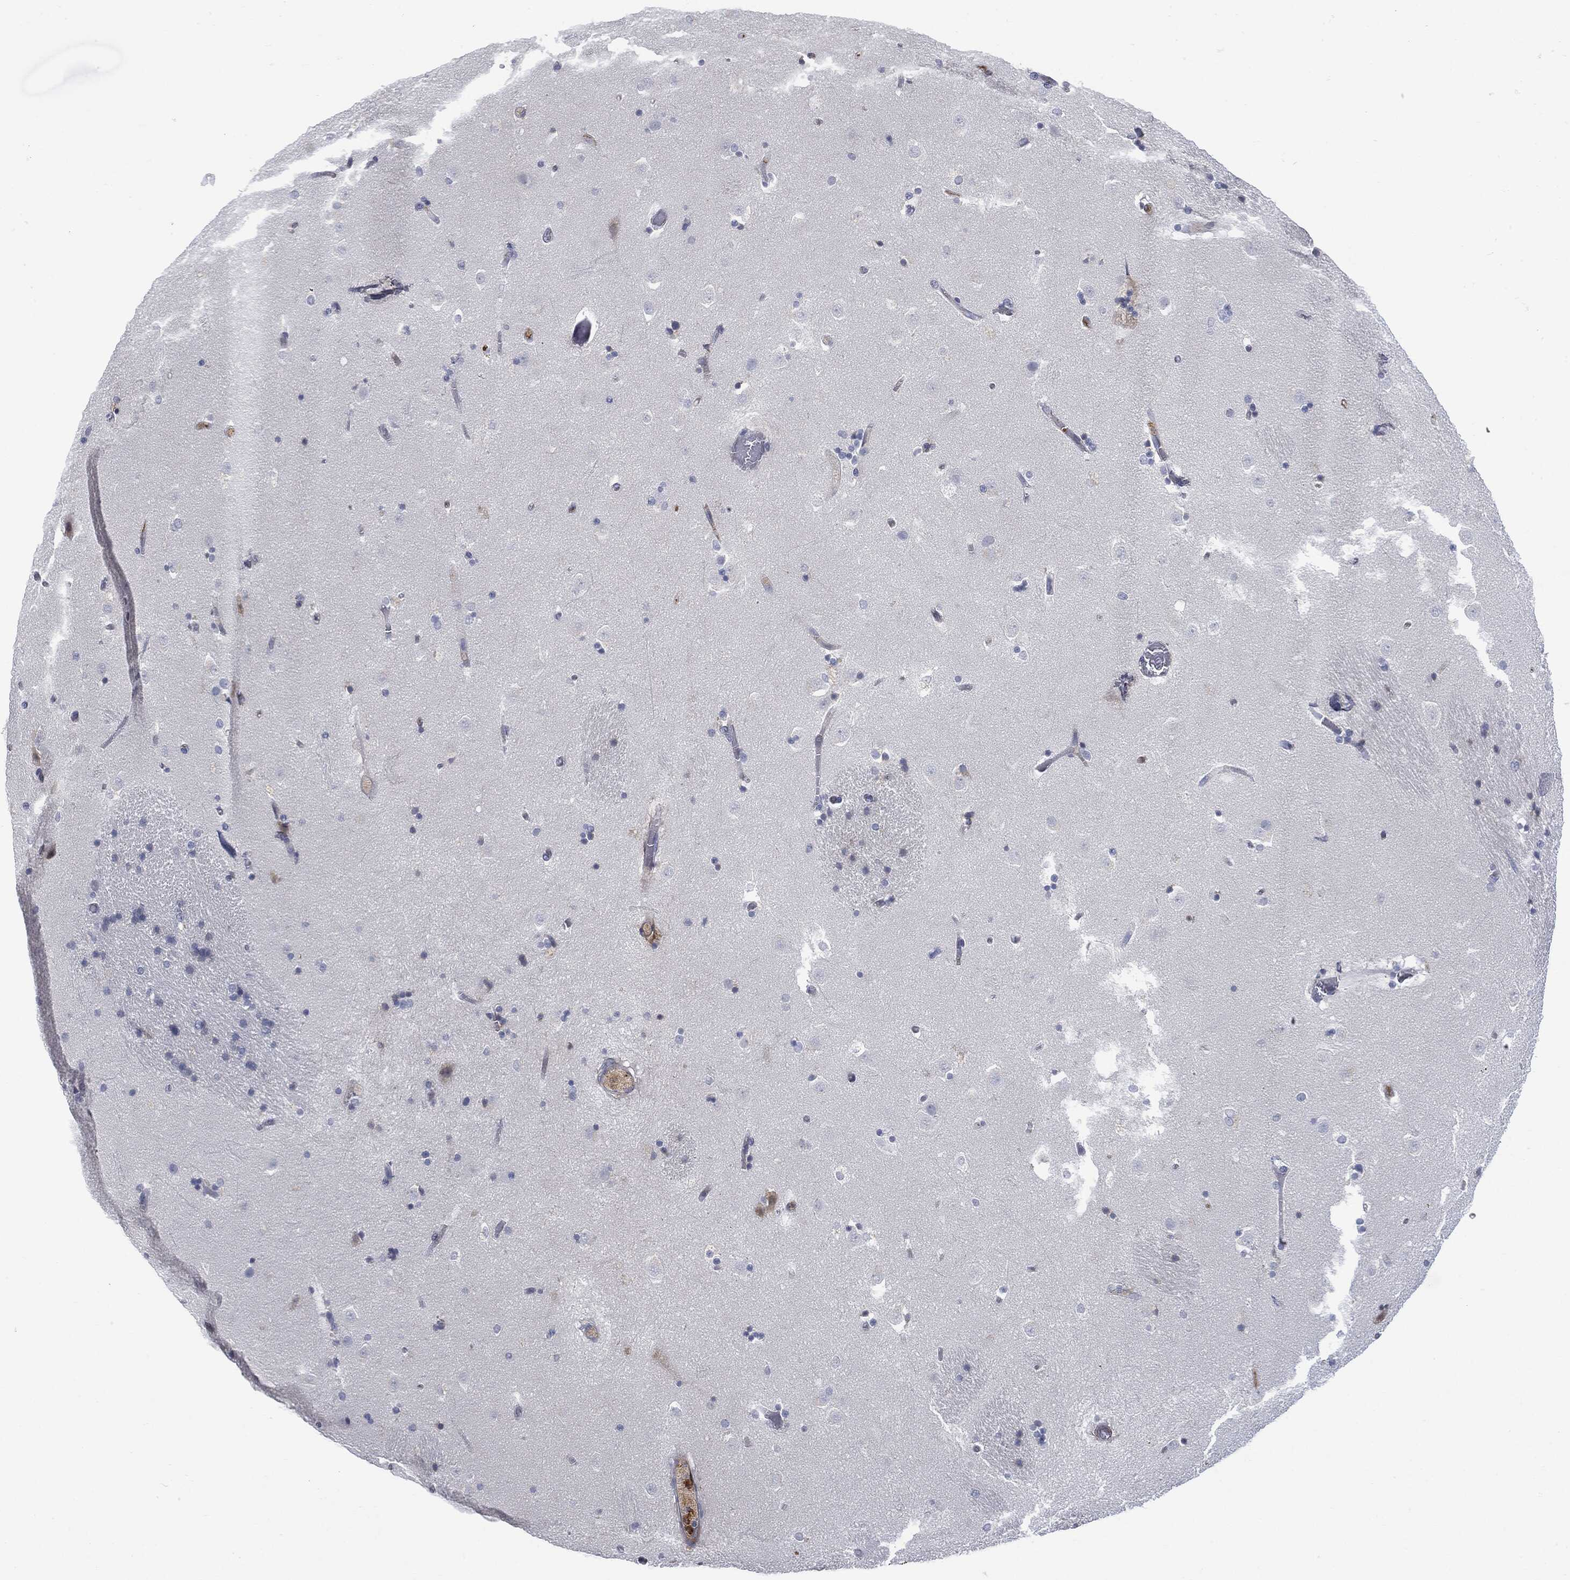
{"staining": {"intensity": "negative", "quantity": "none", "location": "none"}, "tissue": "caudate", "cell_type": "Glial cells", "image_type": "normal", "snomed": [{"axis": "morphology", "description": "Normal tissue, NOS"}, {"axis": "topography", "description": "Lateral ventricle wall"}], "caption": "The image reveals no significant positivity in glial cells of caudate. (Brightfield microscopy of DAB immunohistochemistry at high magnification).", "gene": "BTK", "patient": {"sex": "male", "age": 51}}